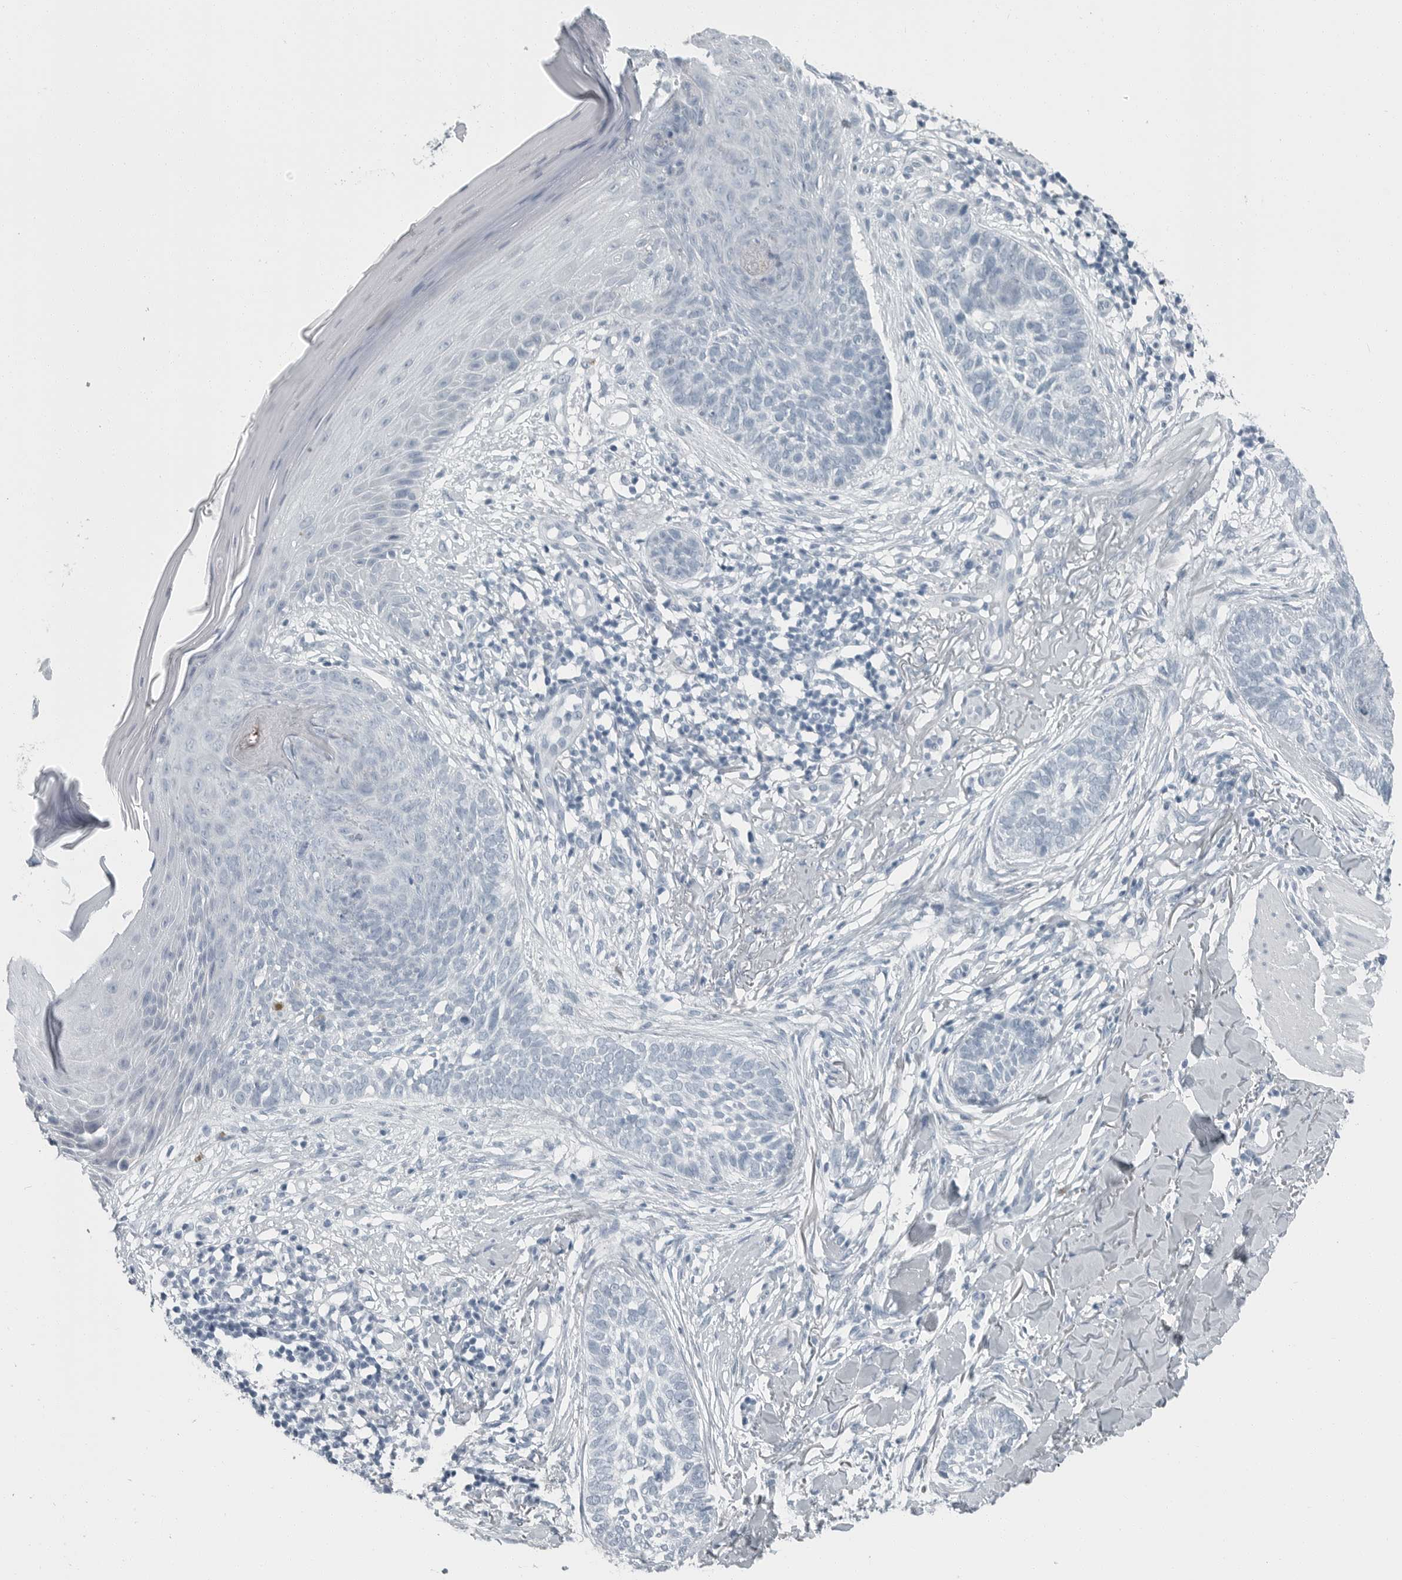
{"staining": {"intensity": "negative", "quantity": "none", "location": "none"}, "tissue": "skin cancer", "cell_type": "Tumor cells", "image_type": "cancer", "snomed": [{"axis": "morphology", "description": "Normal tissue, NOS"}, {"axis": "morphology", "description": "Basal cell carcinoma"}, {"axis": "topography", "description": "Skin"}], "caption": "The photomicrograph shows no staining of tumor cells in basal cell carcinoma (skin).", "gene": "ZPBP2", "patient": {"sex": "male", "age": 67}}